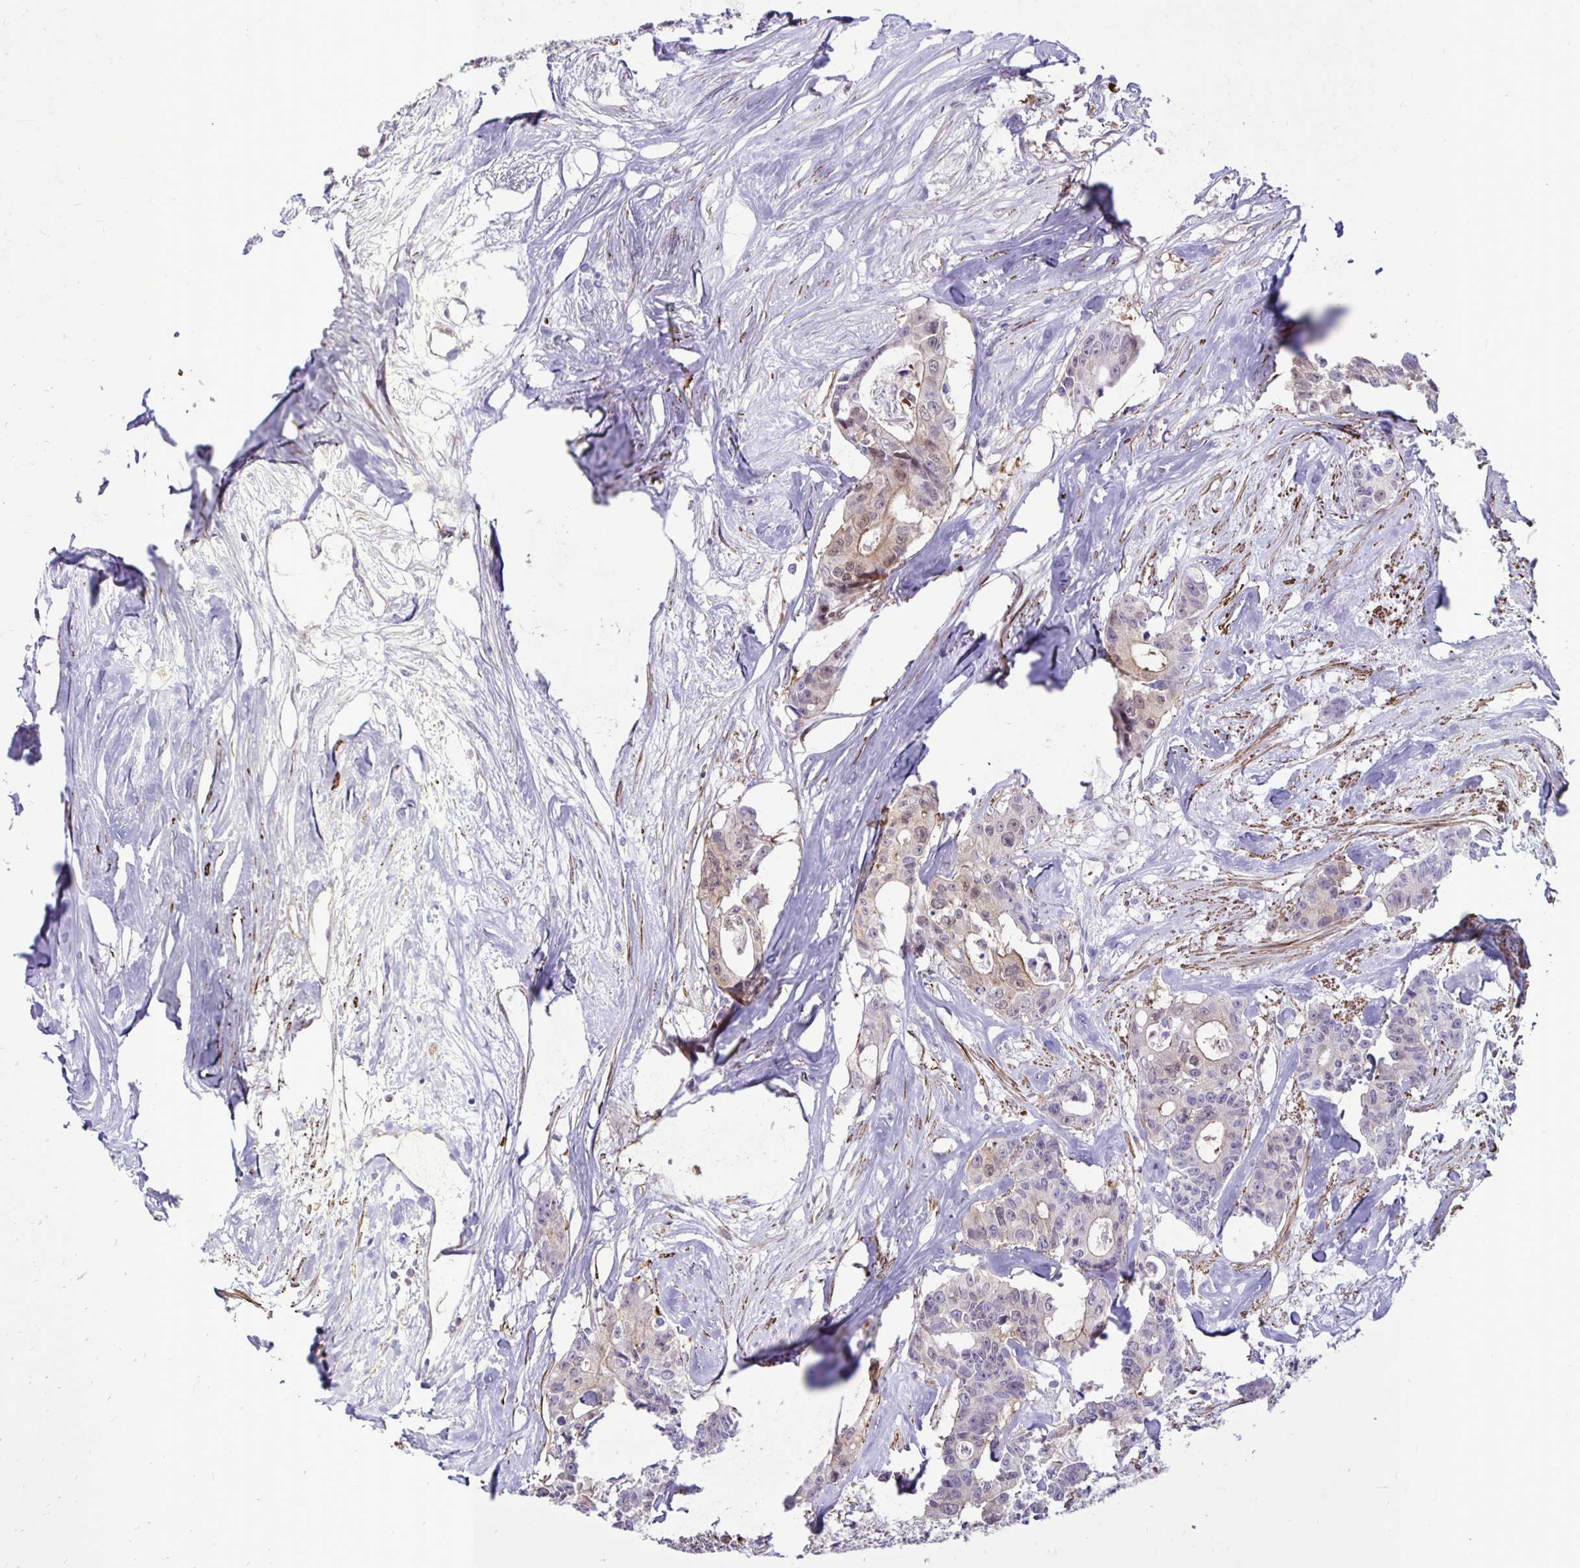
{"staining": {"intensity": "weak", "quantity": "<25%", "location": "cytoplasmic/membranous"}, "tissue": "colorectal cancer", "cell_type": "Tumor cells", "image_type": "cancer", "snomed": [{"axis": "morphology", "description": "Adenocarcinoma, NOS"}, {"axis": "topography", "description": "Rectum"}], "caption": "Tumor cells show no significant protein expression in colorectal adenocarcinoma. The staining was performed using DAB to visualize the protein expression in brown, while the nuclei were stained in blue with hematoxylin (Magnification: 20x).", "gene": "CTPS1", "patient": {"sex": "male", "age": 57}}